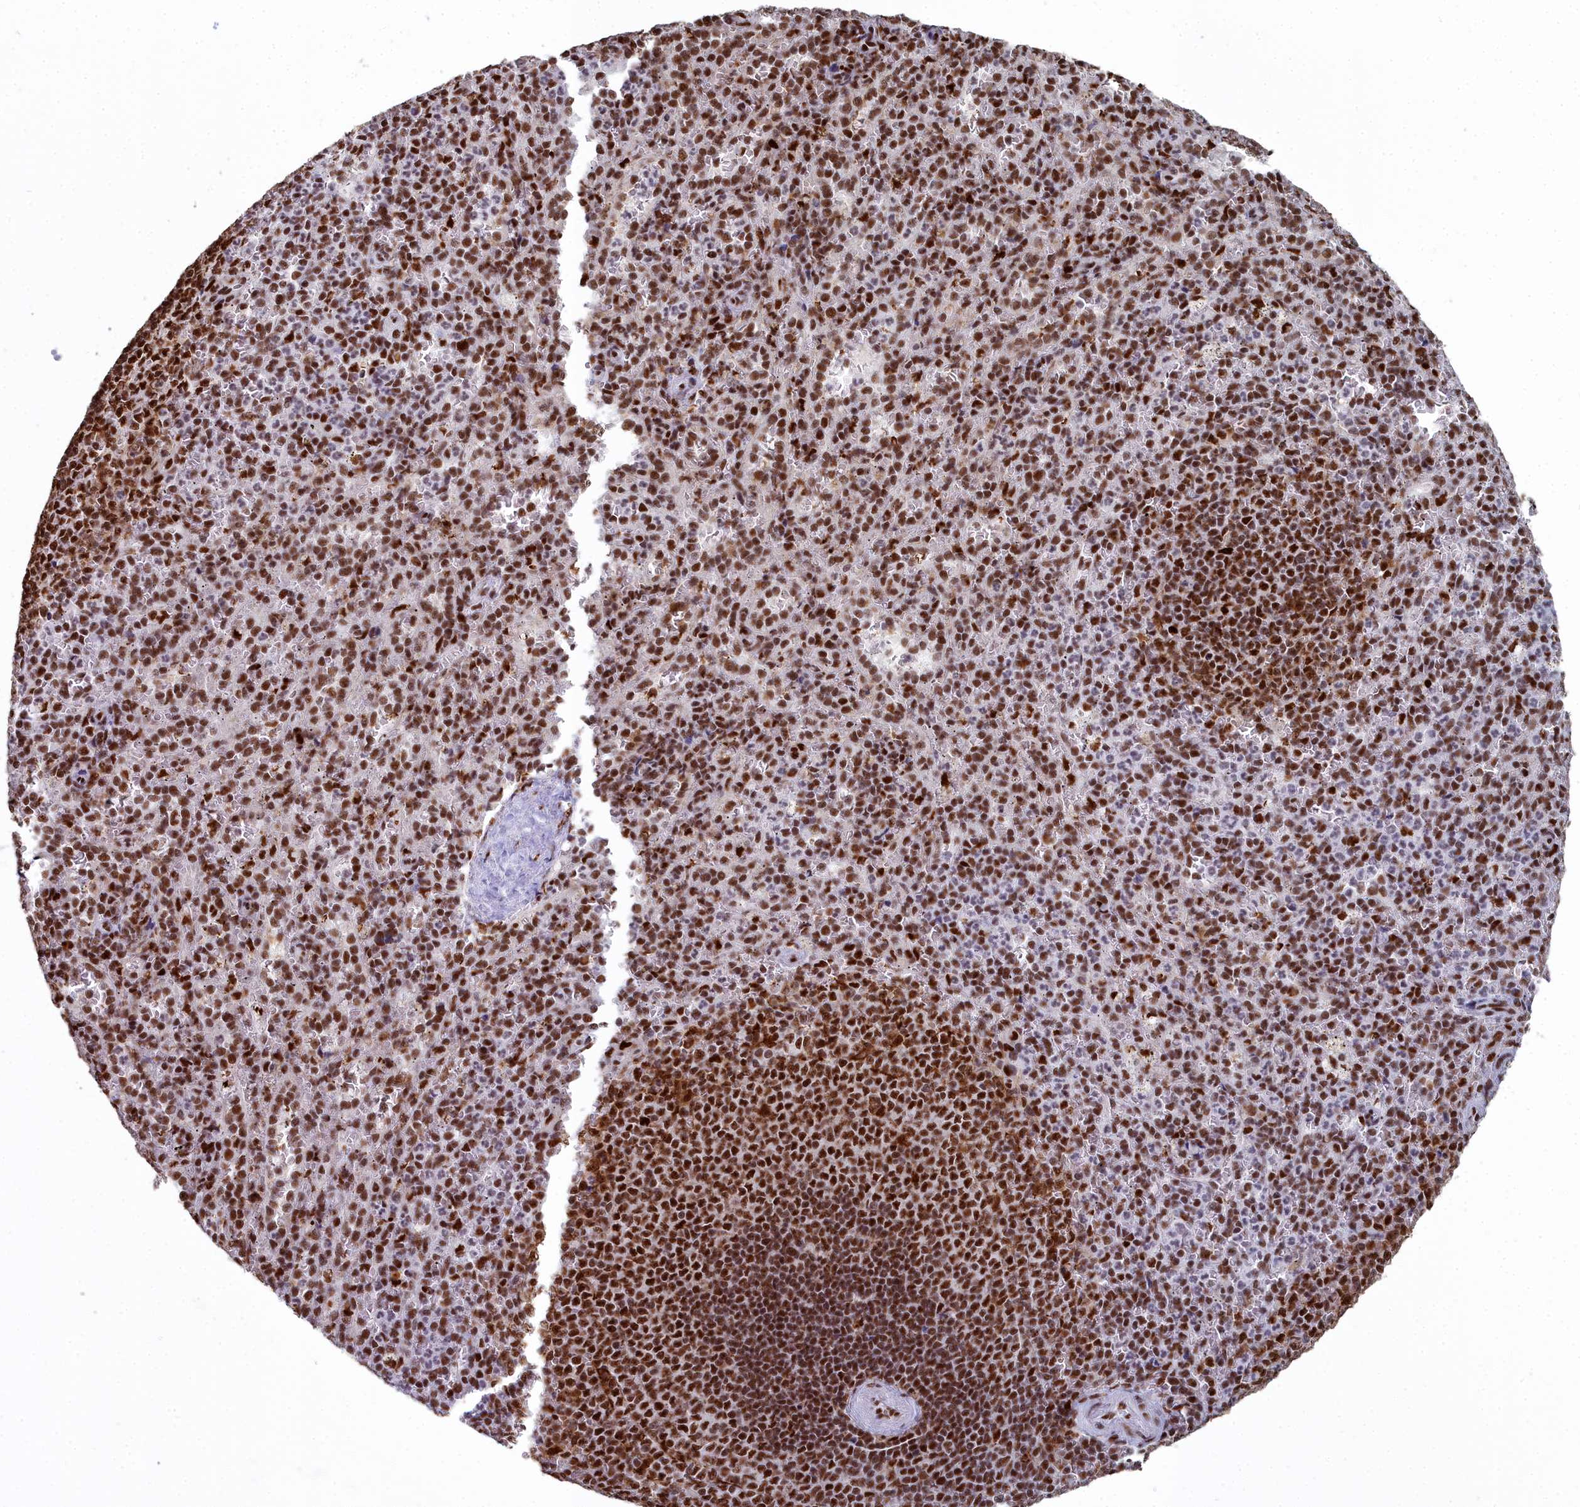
{"staining": {"intensity": "strong", "quantity": "25%-75%", "location": "nuclear"}, "tissue": "spleen", "cell_type": "Cells in red pulp", "image_type": "normal", "snomed": [{"axis": "morphology", "description": "Normal tissue, NOS"}, {"axis": "topography", "description": "Spleen"}], "caption": "A brown stain labels strong nuclear staining of a protein in cells in red pulp of unremarkable human spleen. (DAB (3,3'-diaminobenzidine) = brown stain, brightfield microscopy at high magnification).", "gene": "SF3B3", "patient": {"sex": "female", "age": 21}}